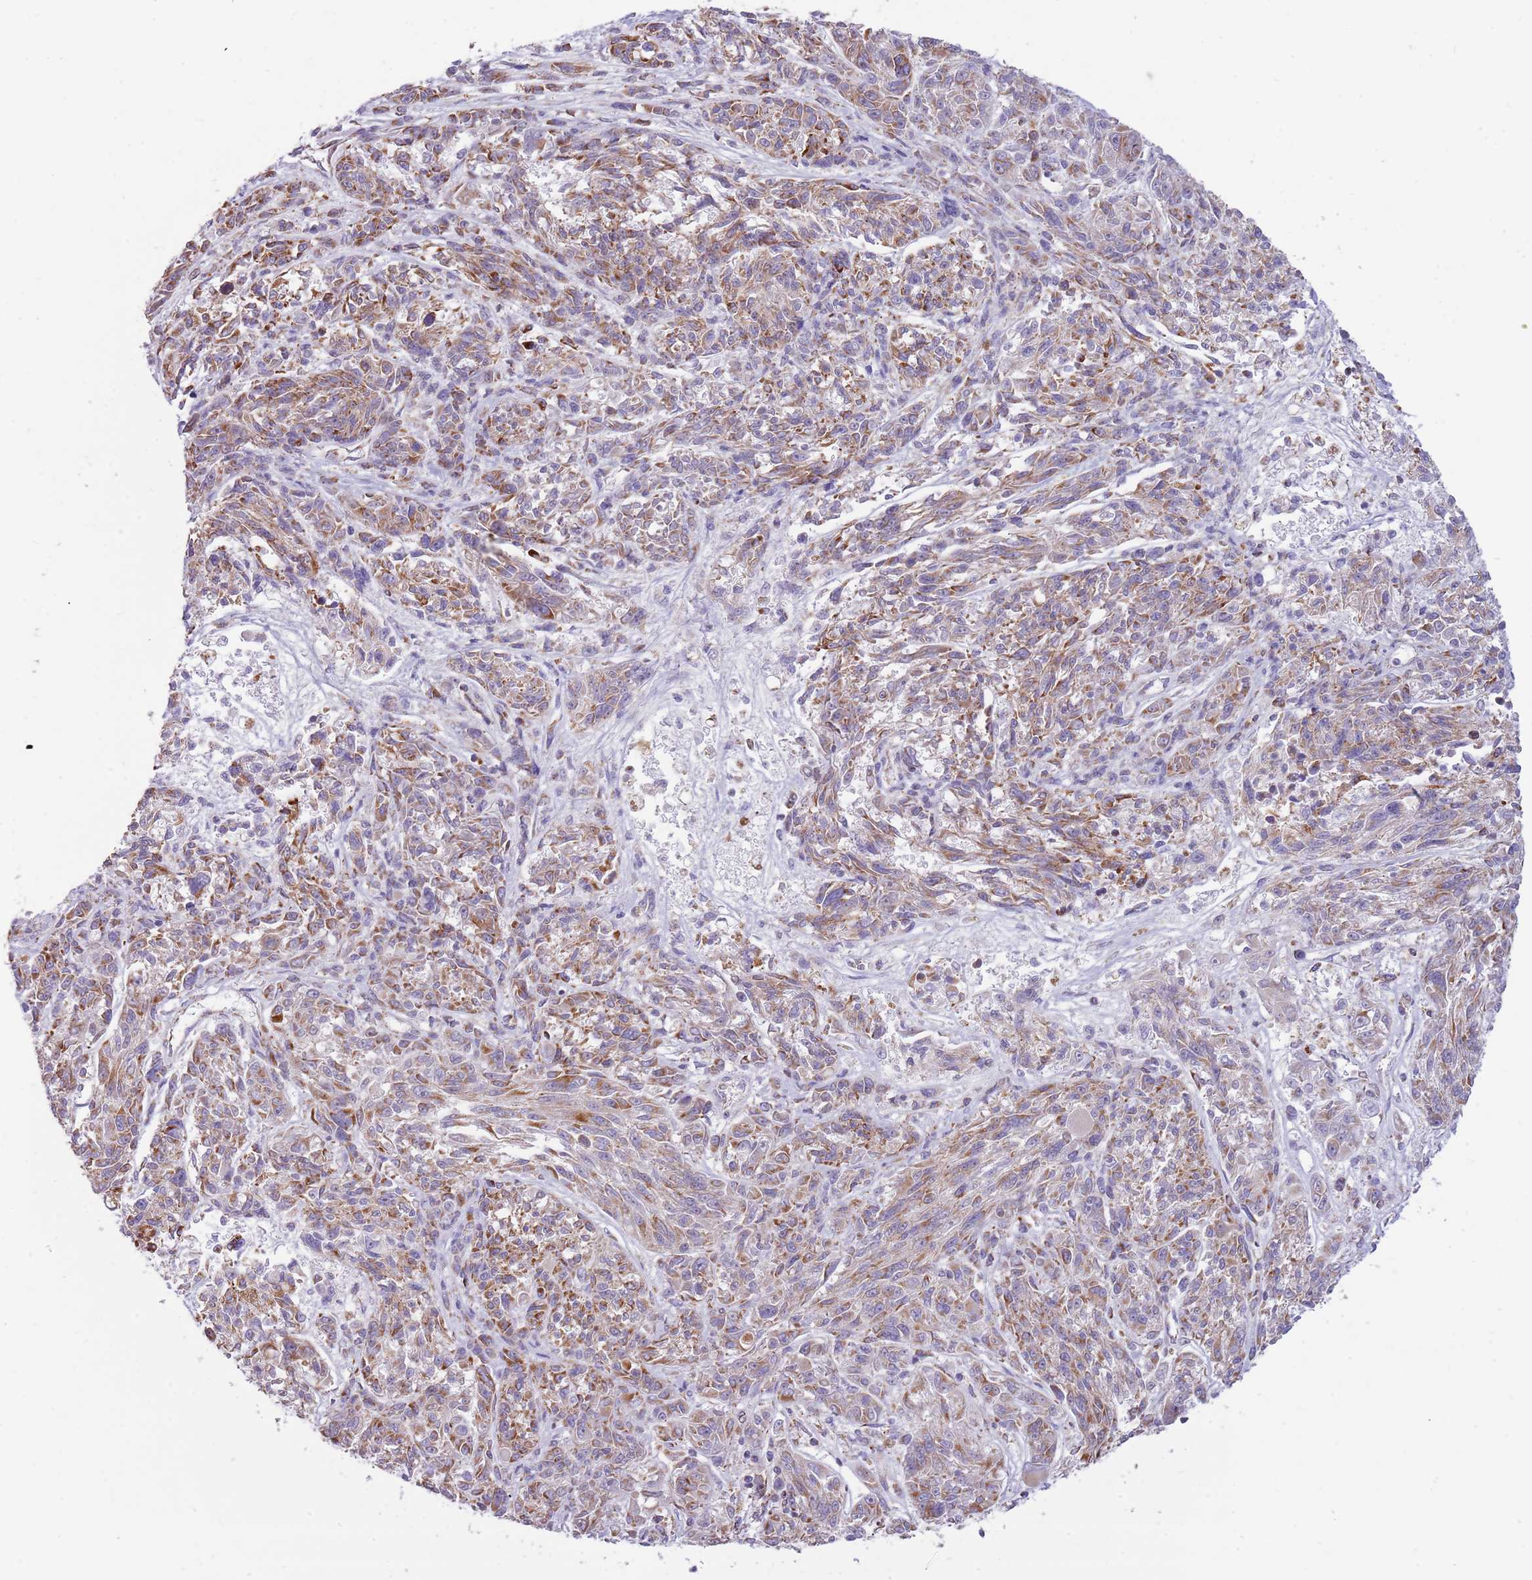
{"staining": {"intensity": "moderate", "quantity": ">75%", "location": "cytoplasmic/membranous"}, "tissue": "melanoma", "cell_type": "Tumor cells", "image_type": "cancer", "snomed": [{"axis": "morphology", "description": "Malignant melanoma, NOS"}, {"axis": "topography", "description": "Skin"}], "caption": "Tumor cells display moderate cytoplasmic/membranous expression in approximately >75% of cells in melanoma.", "gene": "LHX6", "patient": {"sex": "male", "age": 53}}